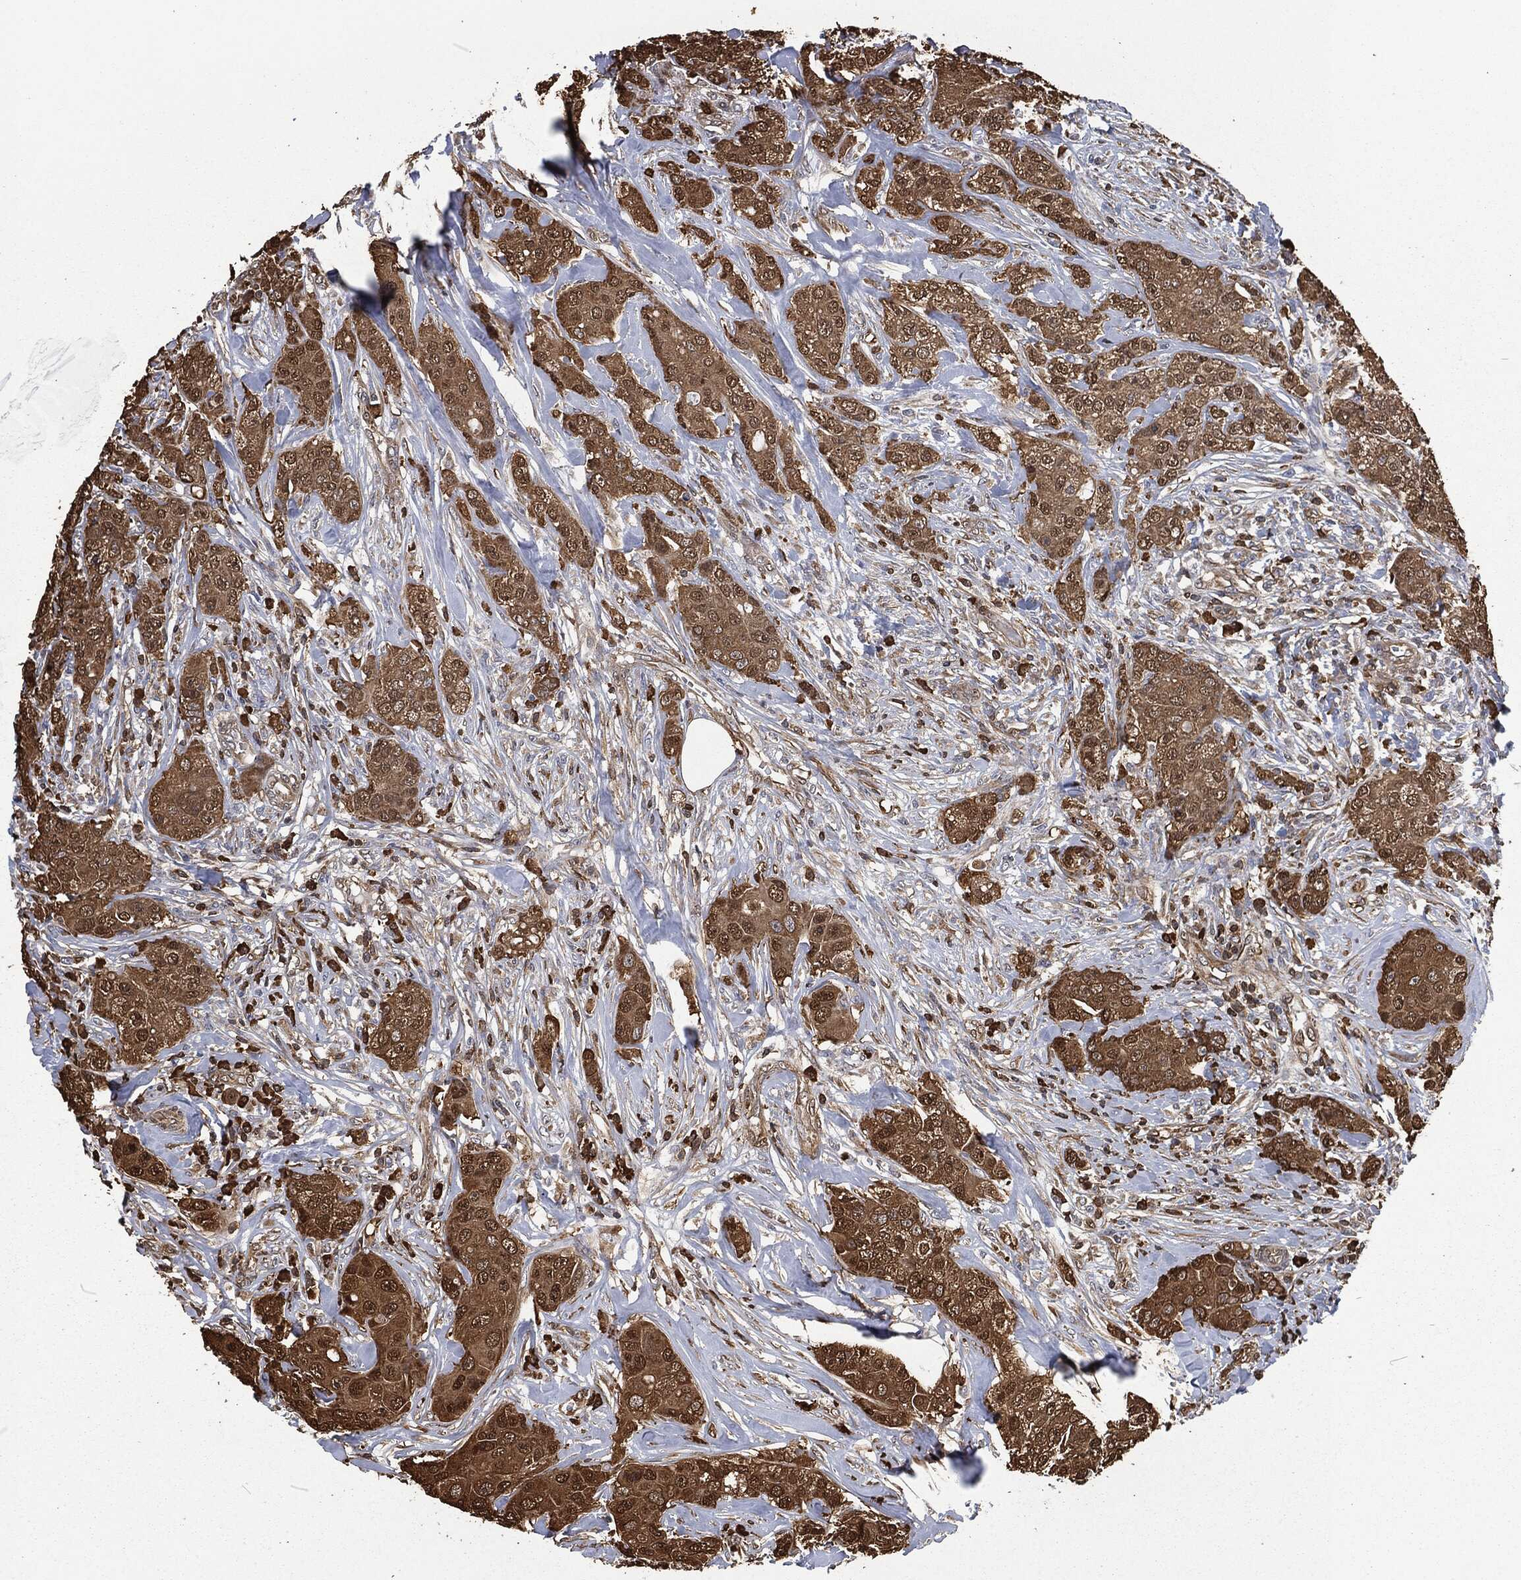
{"staining": {"intensity": "moderate", "quantity": ">75%", "location": "cytoplasmic/membranous,nuclear"}, "tissue": "breast cancer", "cell_type": "Tumor cells", "image_type": "cancer", "snomed": [{"axis": "morphology", "description": "Duct carcinoma"}, {"axis": "topography", "description": "Breast"}], "caption": "Immunohistochemical staining of breast invasive ductal carcinoma reveals medium levels of moderate cytoplasmic/membranous and nuclear positivity in about >75% of tumor cells.", "gene": "PRDX4", "patient": {"sex": "female", "age": 43}}